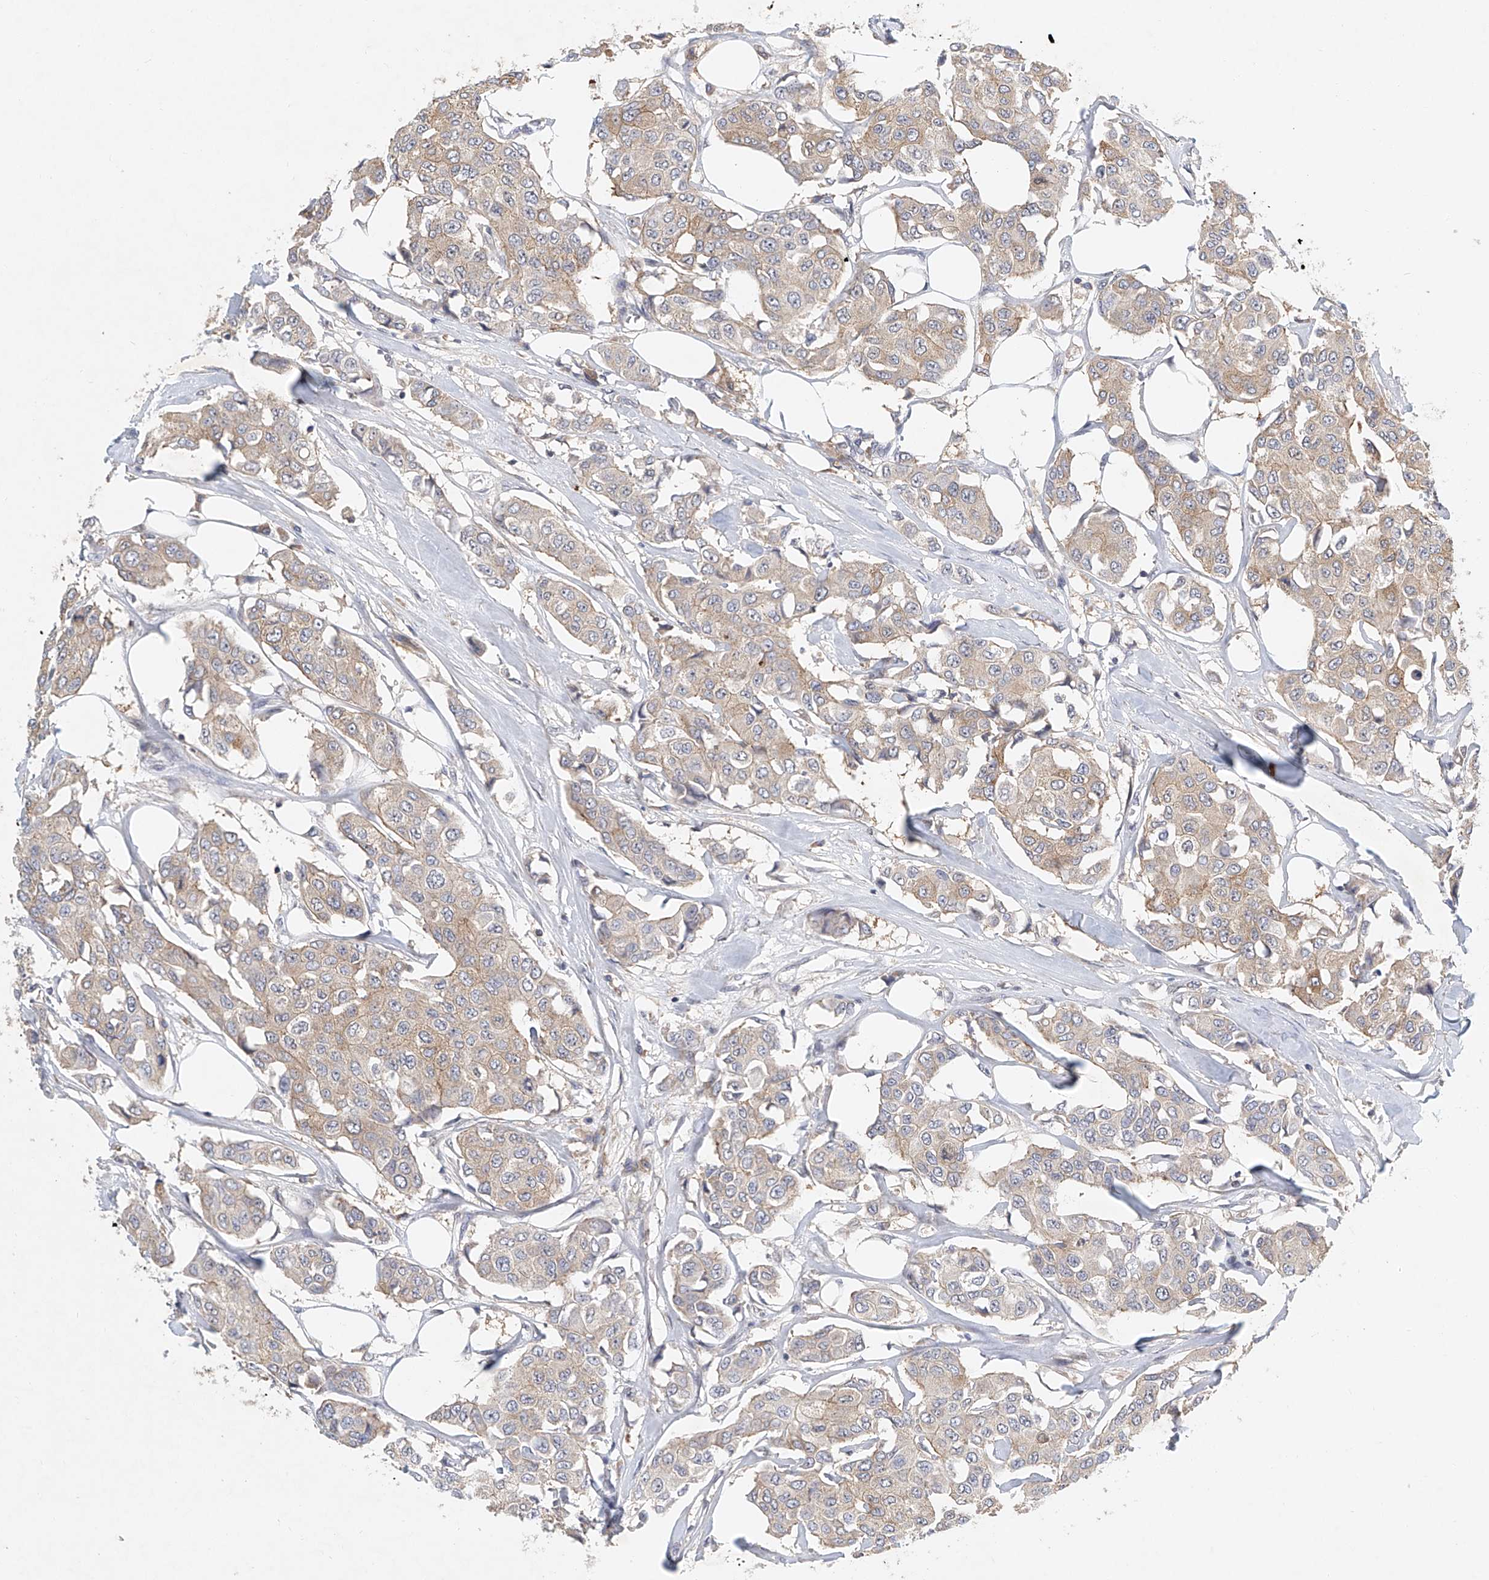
{"staining": {"intensity": "weak", "quantity": ">75%", "location": "cytoplasmic/membranous"}, "tissue": "breast cancer", "cell_type": "Tumor cells", "image_type": "cancer", "snomed": [{"axis": "morphology", "description": "Duct carcinoma"}, {"axis": "topography", "description": "Breast"}], "caption": "Immunohistochemistry photomicrograph of neoplastic tissue: human breast cancer (infiltrating ductal carcinoma) stained using IHC reveals low levels of weak protein expression localized specifically in the cytoplasmic/membranous of tumor cells, appearing as a cytoplasmic/membranous brown color.", "gene": "CARMIL1", "patient": {"sex": "female", "age": 80}}